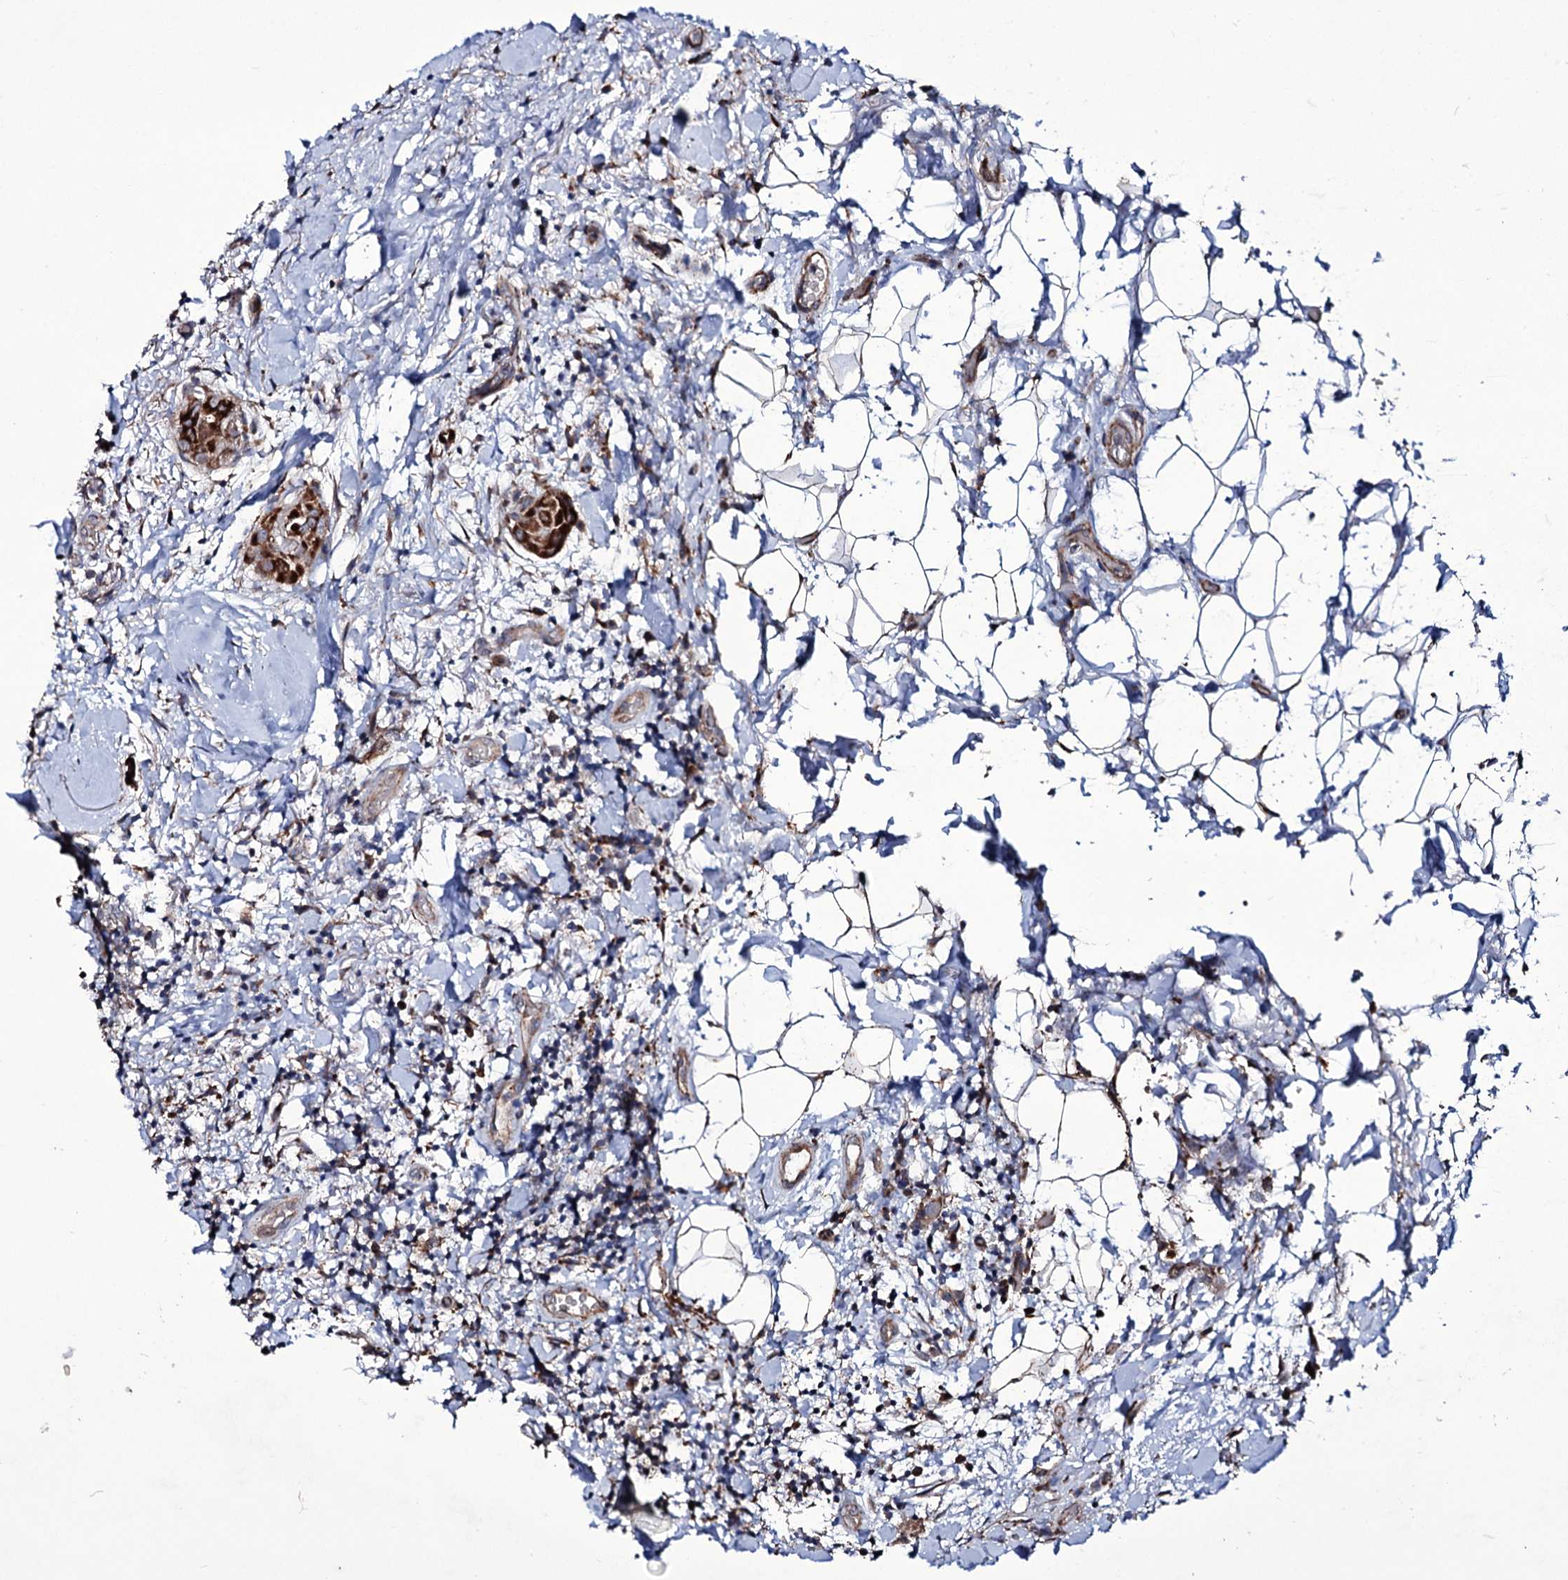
{"staining": {"intensity": "strong", "quantity": ">75%", "location": "cytoplasmic/membranous"}, "tissue": "thyroid cancer", "cell_type": "Tumor cells", "image_type": "cancer", "snomed": [{"axis": "morphology", "description": "Papillary adenocarcinoma, NOS"}, {"axis": "topography", "description": "Thyroid gland"}], "caption": "Immunohistochemical staining of thyroid cancer displays strong cytoplasmic/membranous protein expression in about >75% of tumor cells. (brown staining indicates protein expression, while blue staining denotes nuclei).", "gene": "TUBGCP5", "patient": {"sex": "male", "age": 33}}